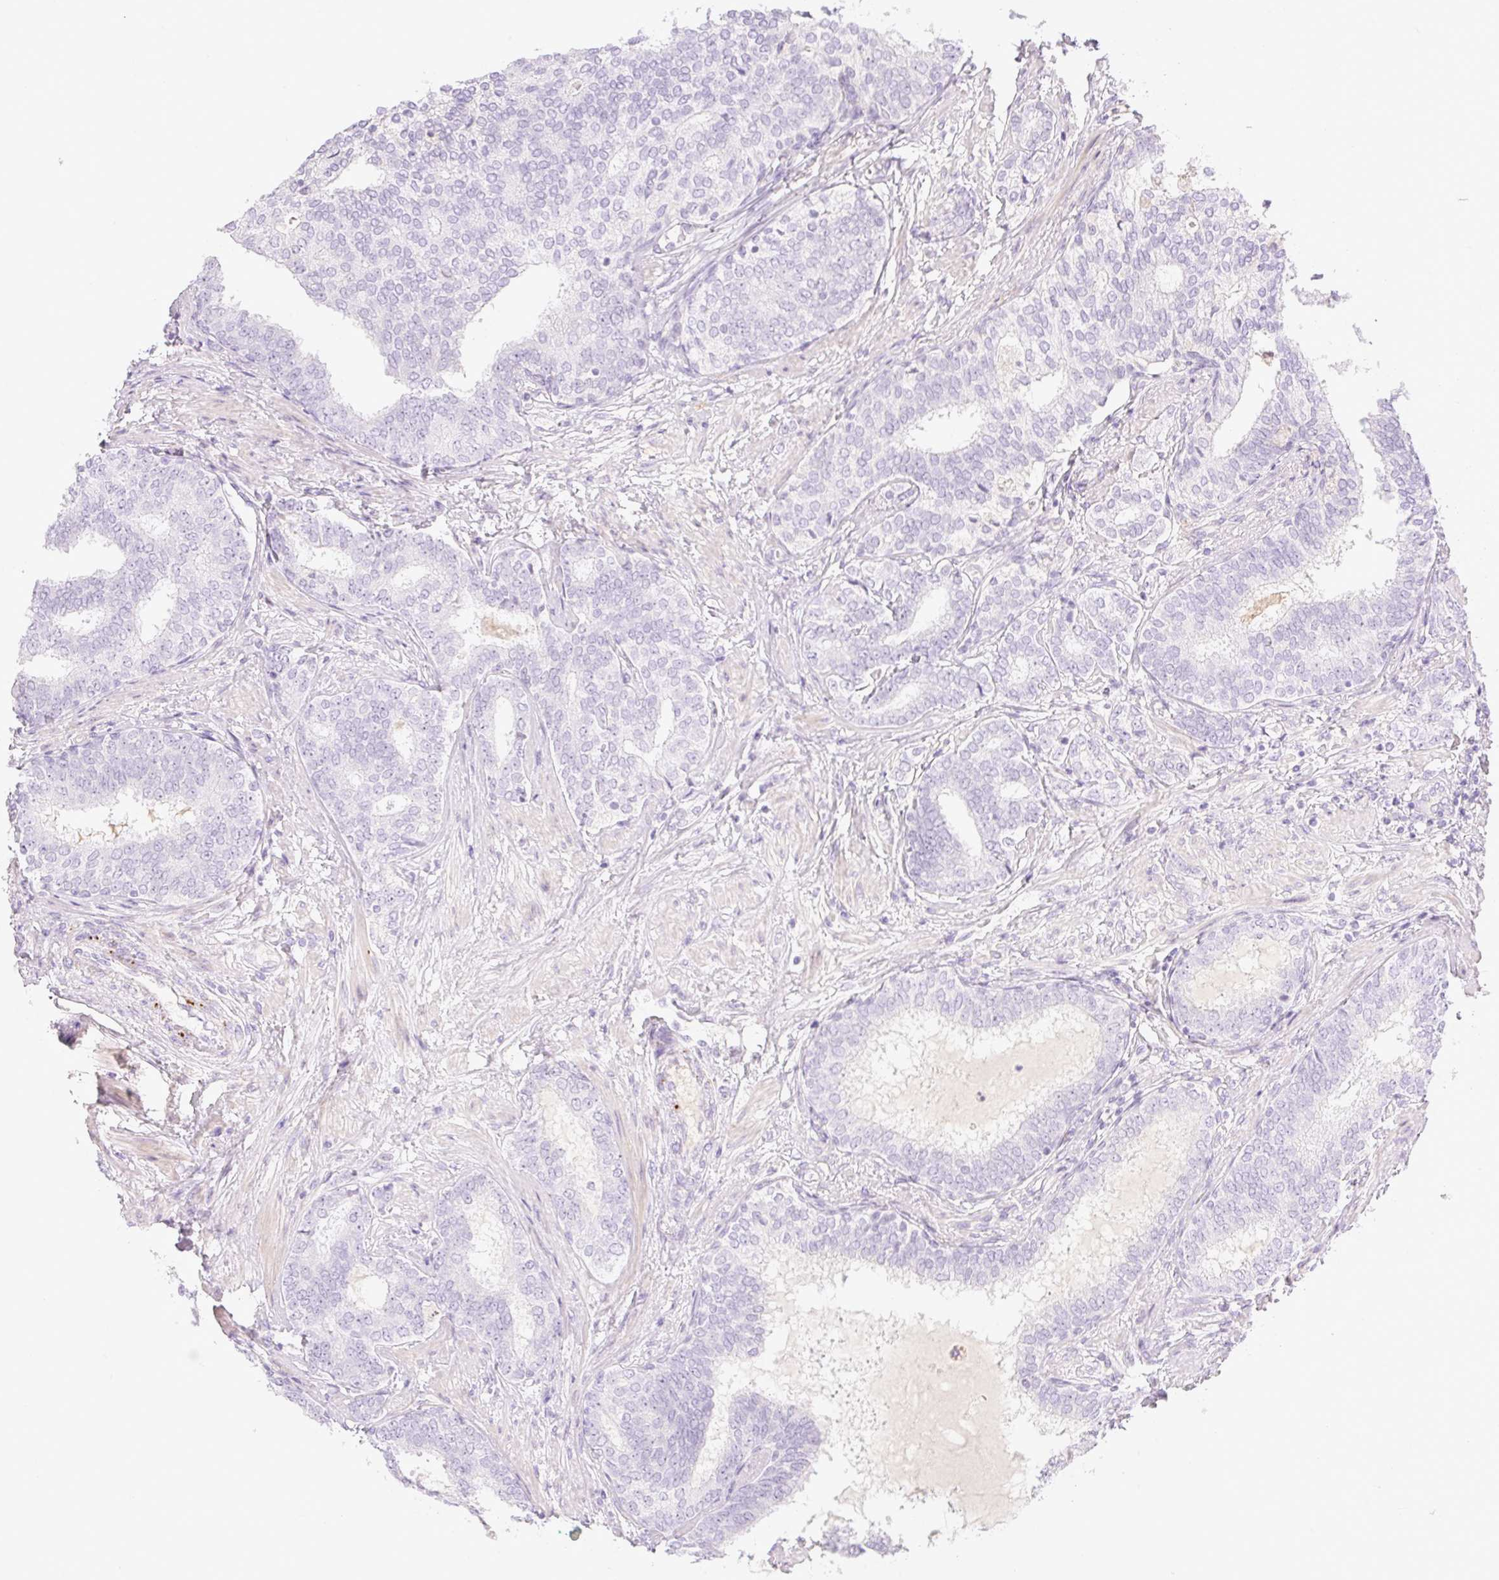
{"staining": {"intensity": "negative", "quantity": "none", "location": "none"}, "tissue": "prostate cancer", "cell_type": "Tumor cells", "image_type": "cancer", "snomed": [{"axis": "morphology", "description": "Adenocarcinoma, High grade"}, {"axis": "topography", "description": "Prostate"}], "caption": "DAB immunohistochemical staining of human high-grade adenocarcinoma (prostate) shows no significant staining in tumor cells. Brightfield microscopy of immunohistochemistry stained with DAB (3,3'-diaminobenzidine) (brown) and hematoxylin (blue), captured at high magnification.", "gene": "MIA2", "patient": {"sex": "male", "age": 72}}